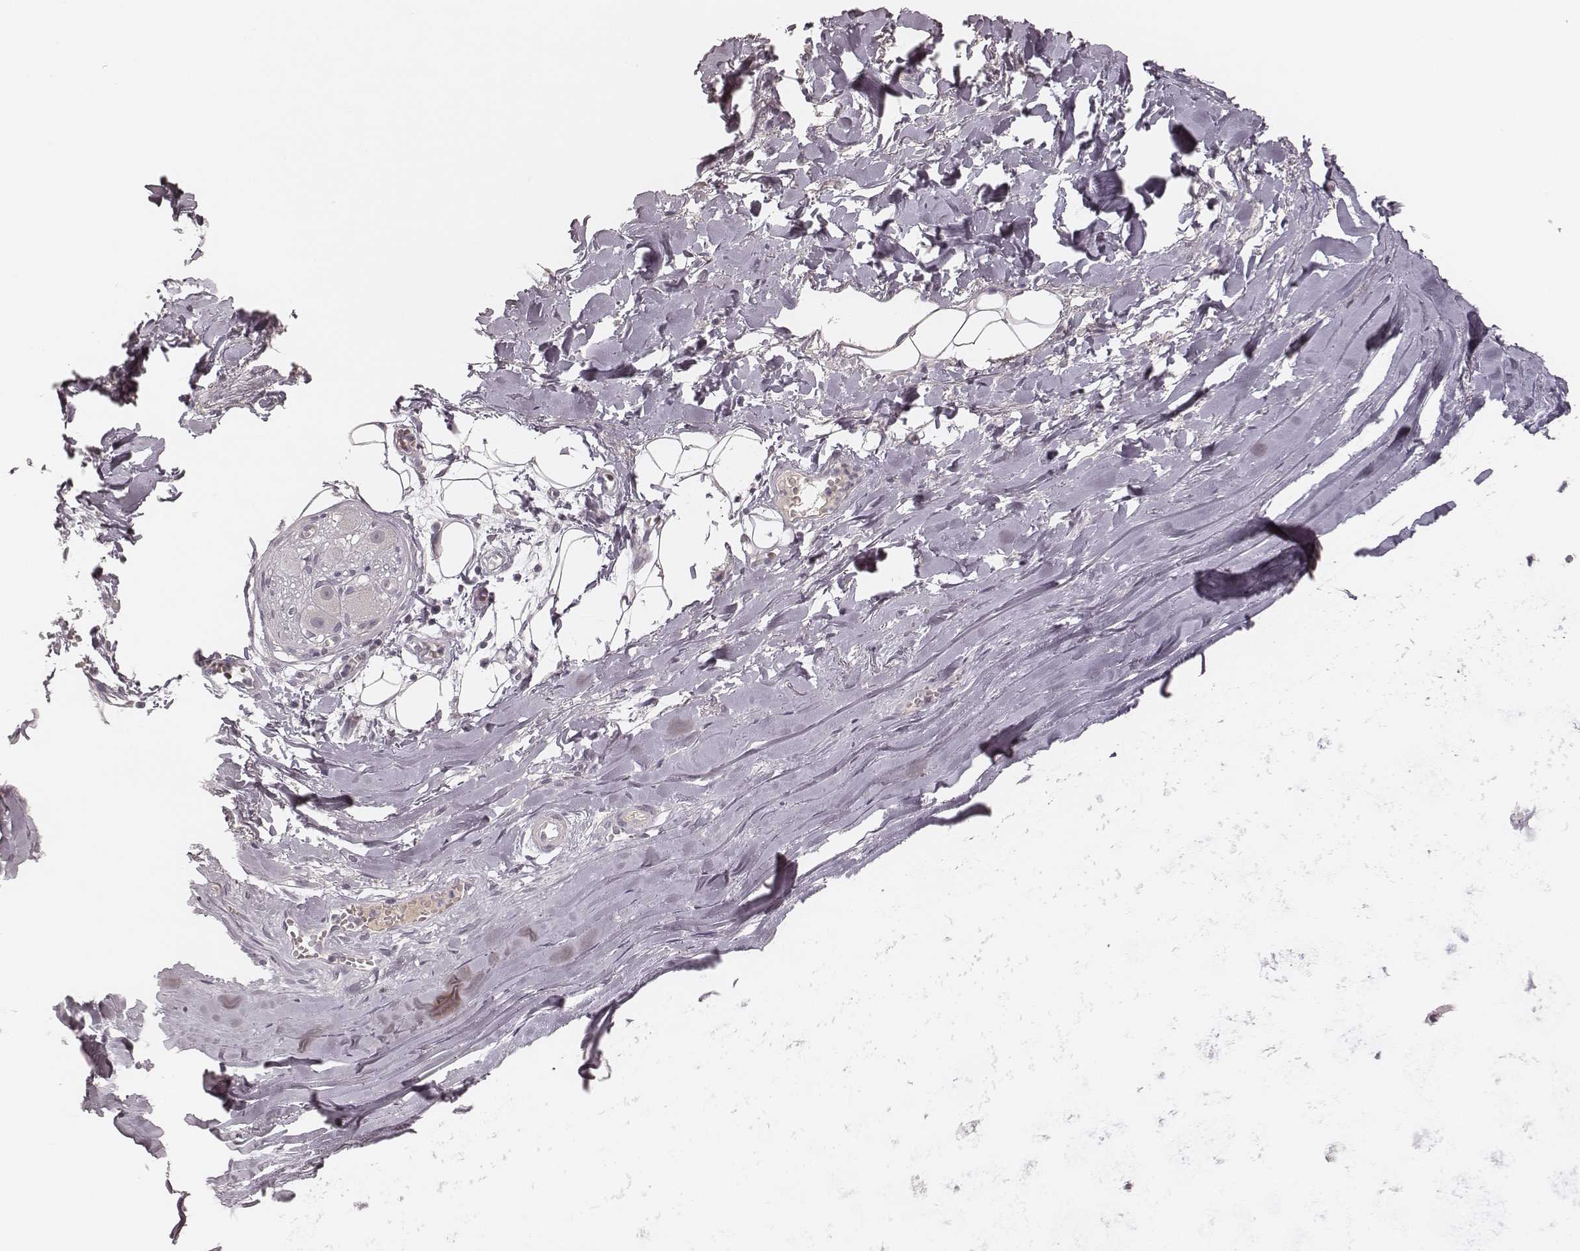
{"staining": {"intensity": "negative", "quantity": "none", "location": "none"}, "tissue": "adipose tissue", "cell_type": "Adipocytes", "image_type": "normal", "snomed": [{"axis": "morphology", "description": "Normal tissue, NOS"}, {"axis": "topography", "description": "Cartilage tissue"}, {"axis": "topography", "description": "Nasopharynx"}, {"axis": "topography", "description": "Thyroid gland"}], "caption": "IHC histopathology image of benign adipose tissue stained for a protein (brown), which reveals no expression in adipocytes. (Stains: DAB (3,3'-diaminobenzidine) IHC with hematoxylin counter stain, Microscopy: brightfield microscopy at high magnification).", "gene": "MSX1", "patient": {"sex": "male", "age": 63}}